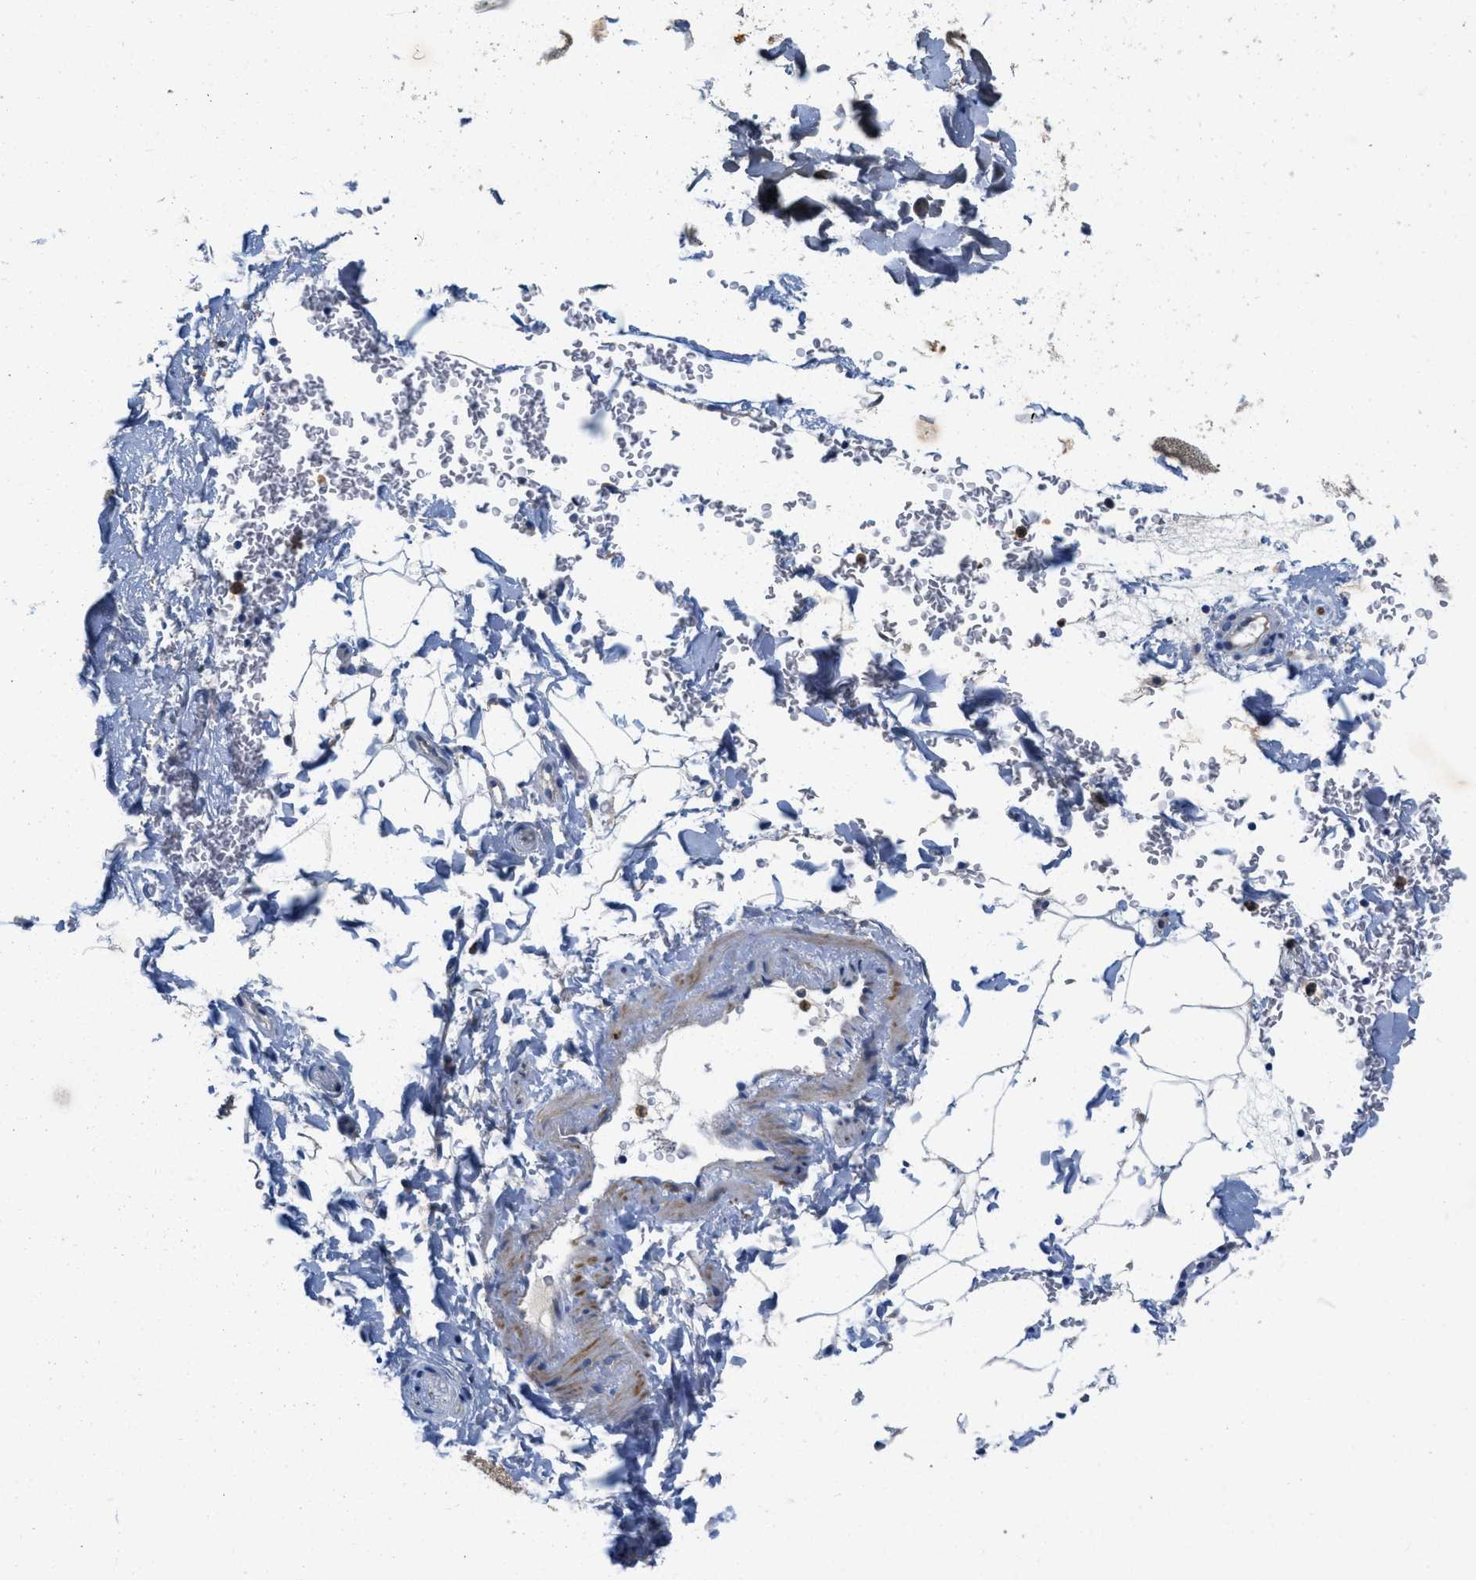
{"staining": {"intensity": "negative", "quantity": "none", "location": "none"}, "tissue": "adipose tissue", "cell_type": "Adipocytes", "image_type": "normal", "snomed": [{"axis": "morphology", "description": "Normal tissue, NOS"}, {"axis": "topography", "description": "Cartilage tissue"}, {"axis": "topography", "description": "Bronchus"}], "caption": "A micrograph of human adipose tissue is negative for staining in adipocytes. The staining was performed using DAB (3,3'-diaminobenzidine) to visualize the protein expression in brown, while the nuclei were stained in blue with hematoxylin (Magnification: 20x).", "gene": "PLPPR5", "patient": {"sex": "female", "age": 73}}